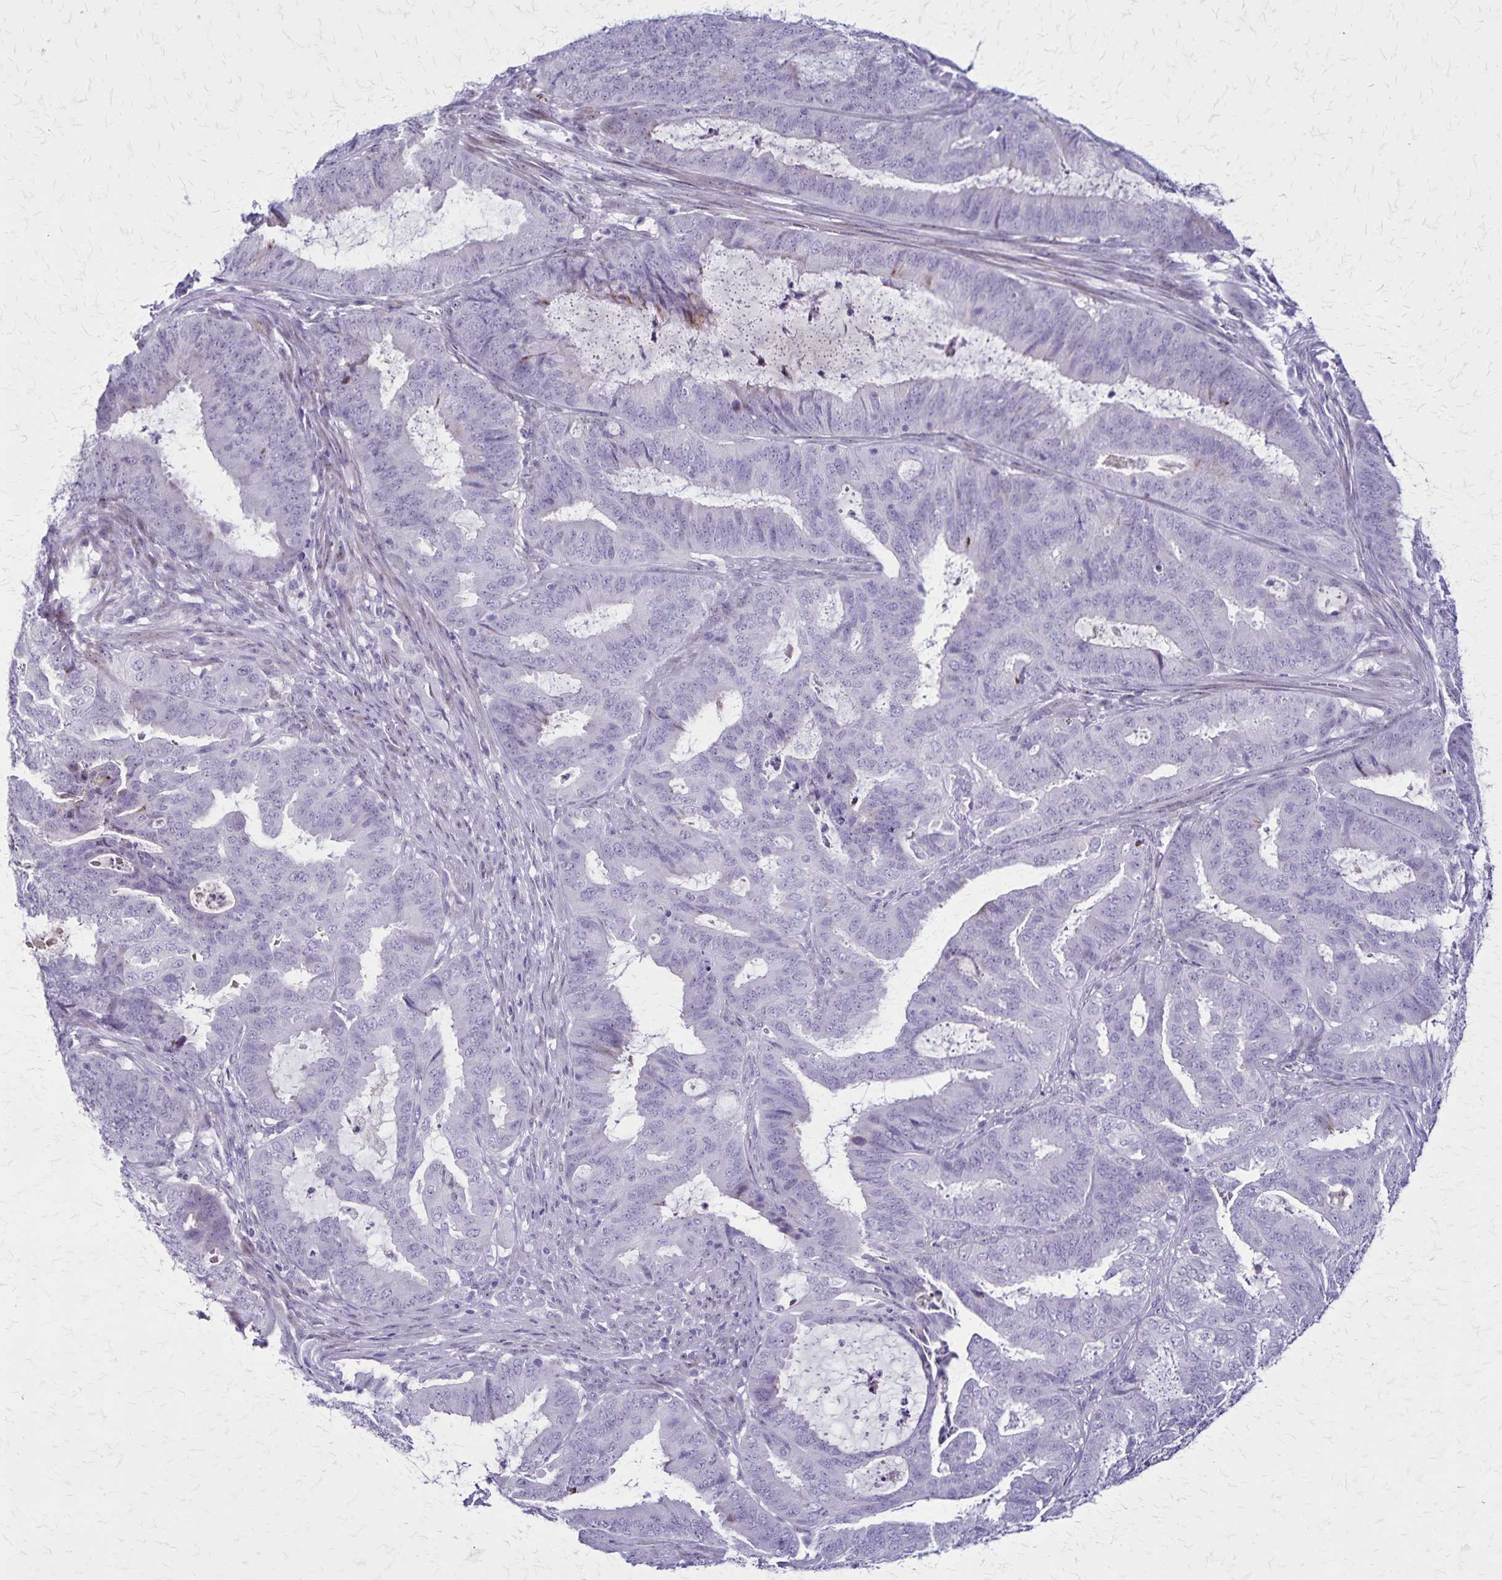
{"staining": {"intensity": "negative", "quantity": "none", "location": "none"}, "tissue": "endometrial cancer", "cell_type": "Tumor cells", "image_type": "cancer", "snomed": [{"axis": "morphology", "description": "Adenocarcinoma, NOS"}, {"axis": "topography", "description": "Endometrium"}], "caption": "Immunohistochemistry image of adenocarcinoma (endometrial) stained for a protein (brown), which demonstrates no expression in tumor cells. (DAB immunohistochemistry (IHC) visualized using brightfield microscopy, high magnification).", "gene": "OR51B5", "patient": {"sex": "female", "age": 51}}